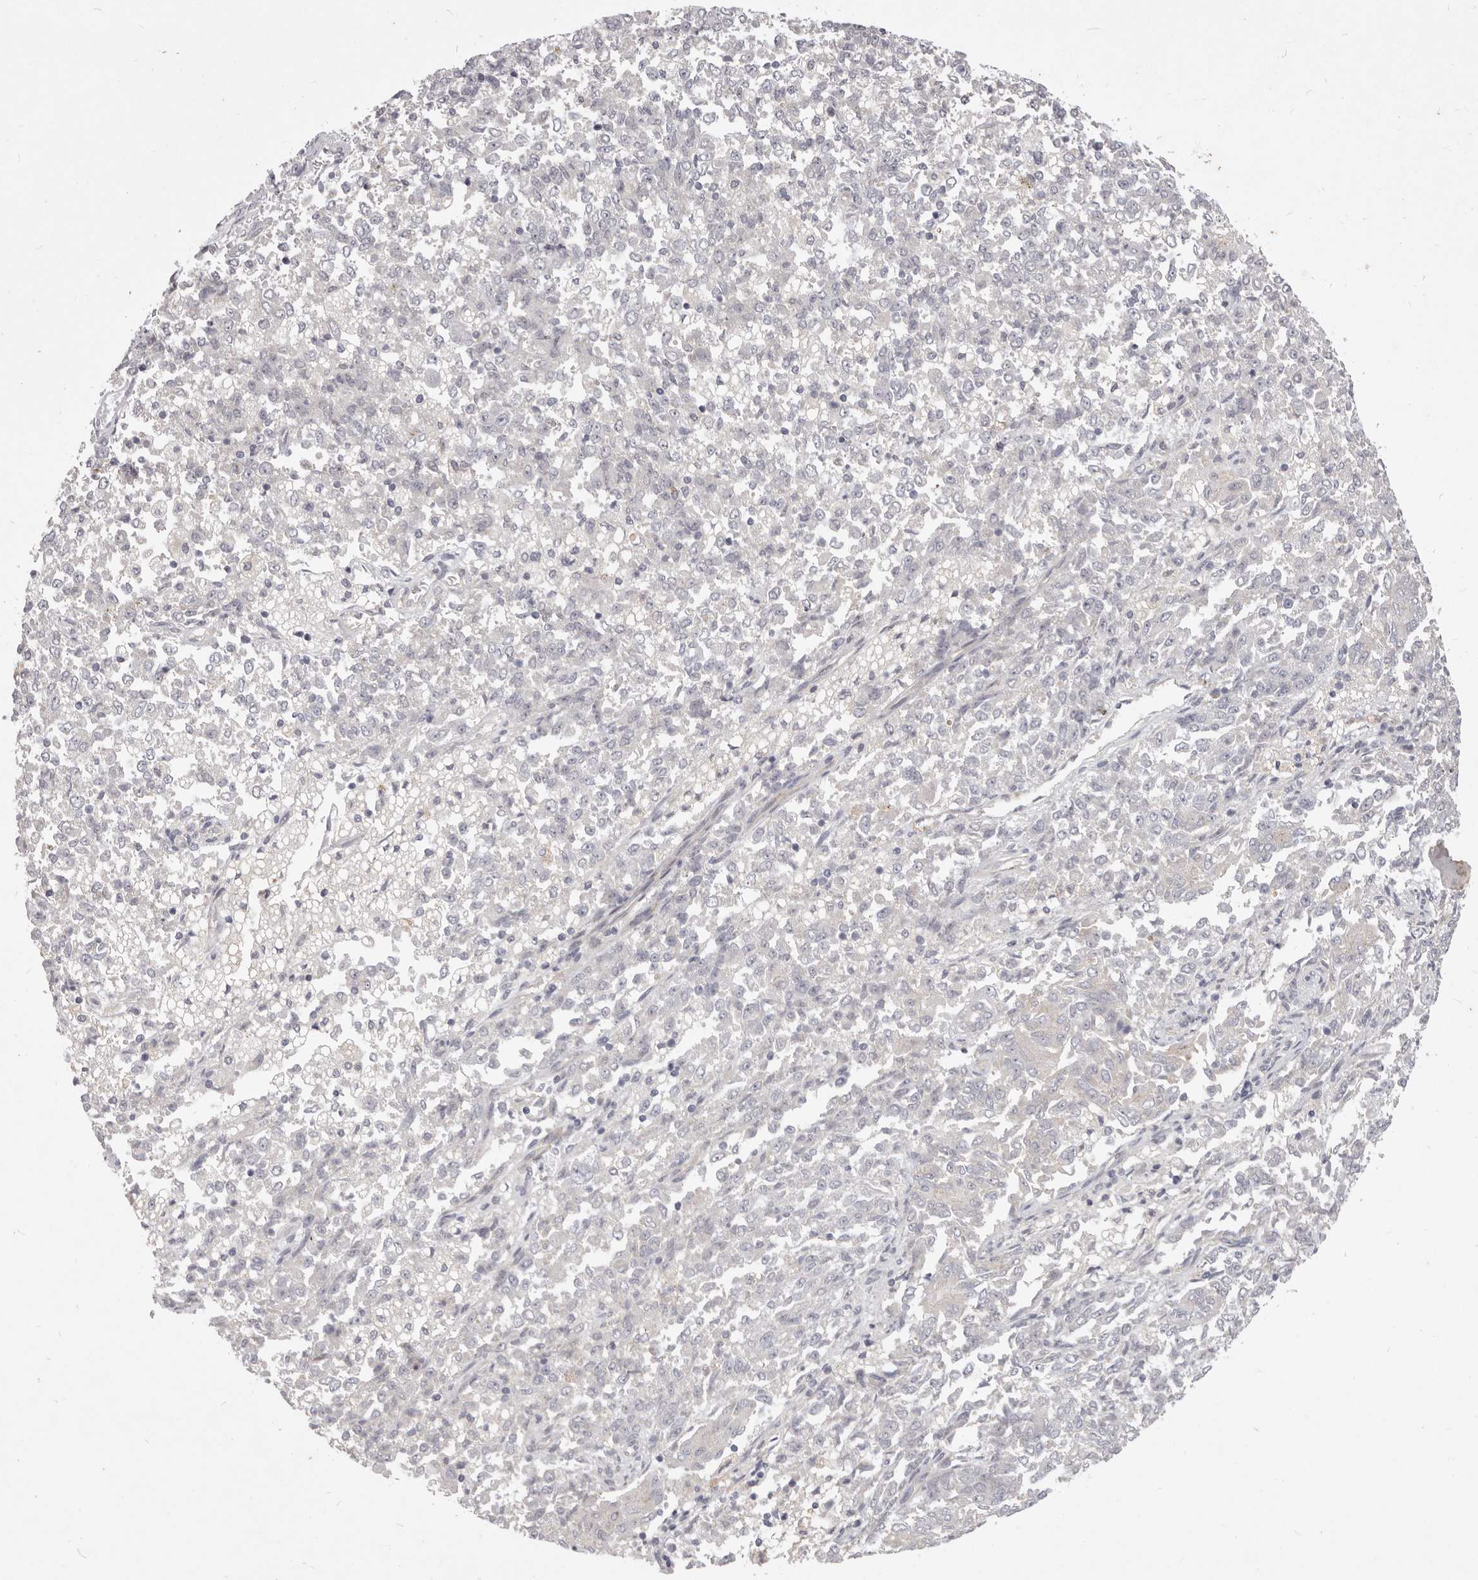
{"staining": {"intensity": "negative", "quantity": "none", "location": "none"}, "tissue": "endometrial cancer", "cell_type": "Tumor cells", "image_type": "cancer", "snomed": [{"axis": "morphology", "description": "Adenocarcinoma, NOS"}, {"axis": "topography", "description": "Endometrium"}], "caption": "Photomicrograph shows no protein expression in tumor cells of adenocarcinoma (endometrial) tissue. (DAB (3,3'-diaminobenzidine) IHC with hematoxylin counter stain).", "gene": "GARNL3", "patient": {"sex": "female", "age": 80}}